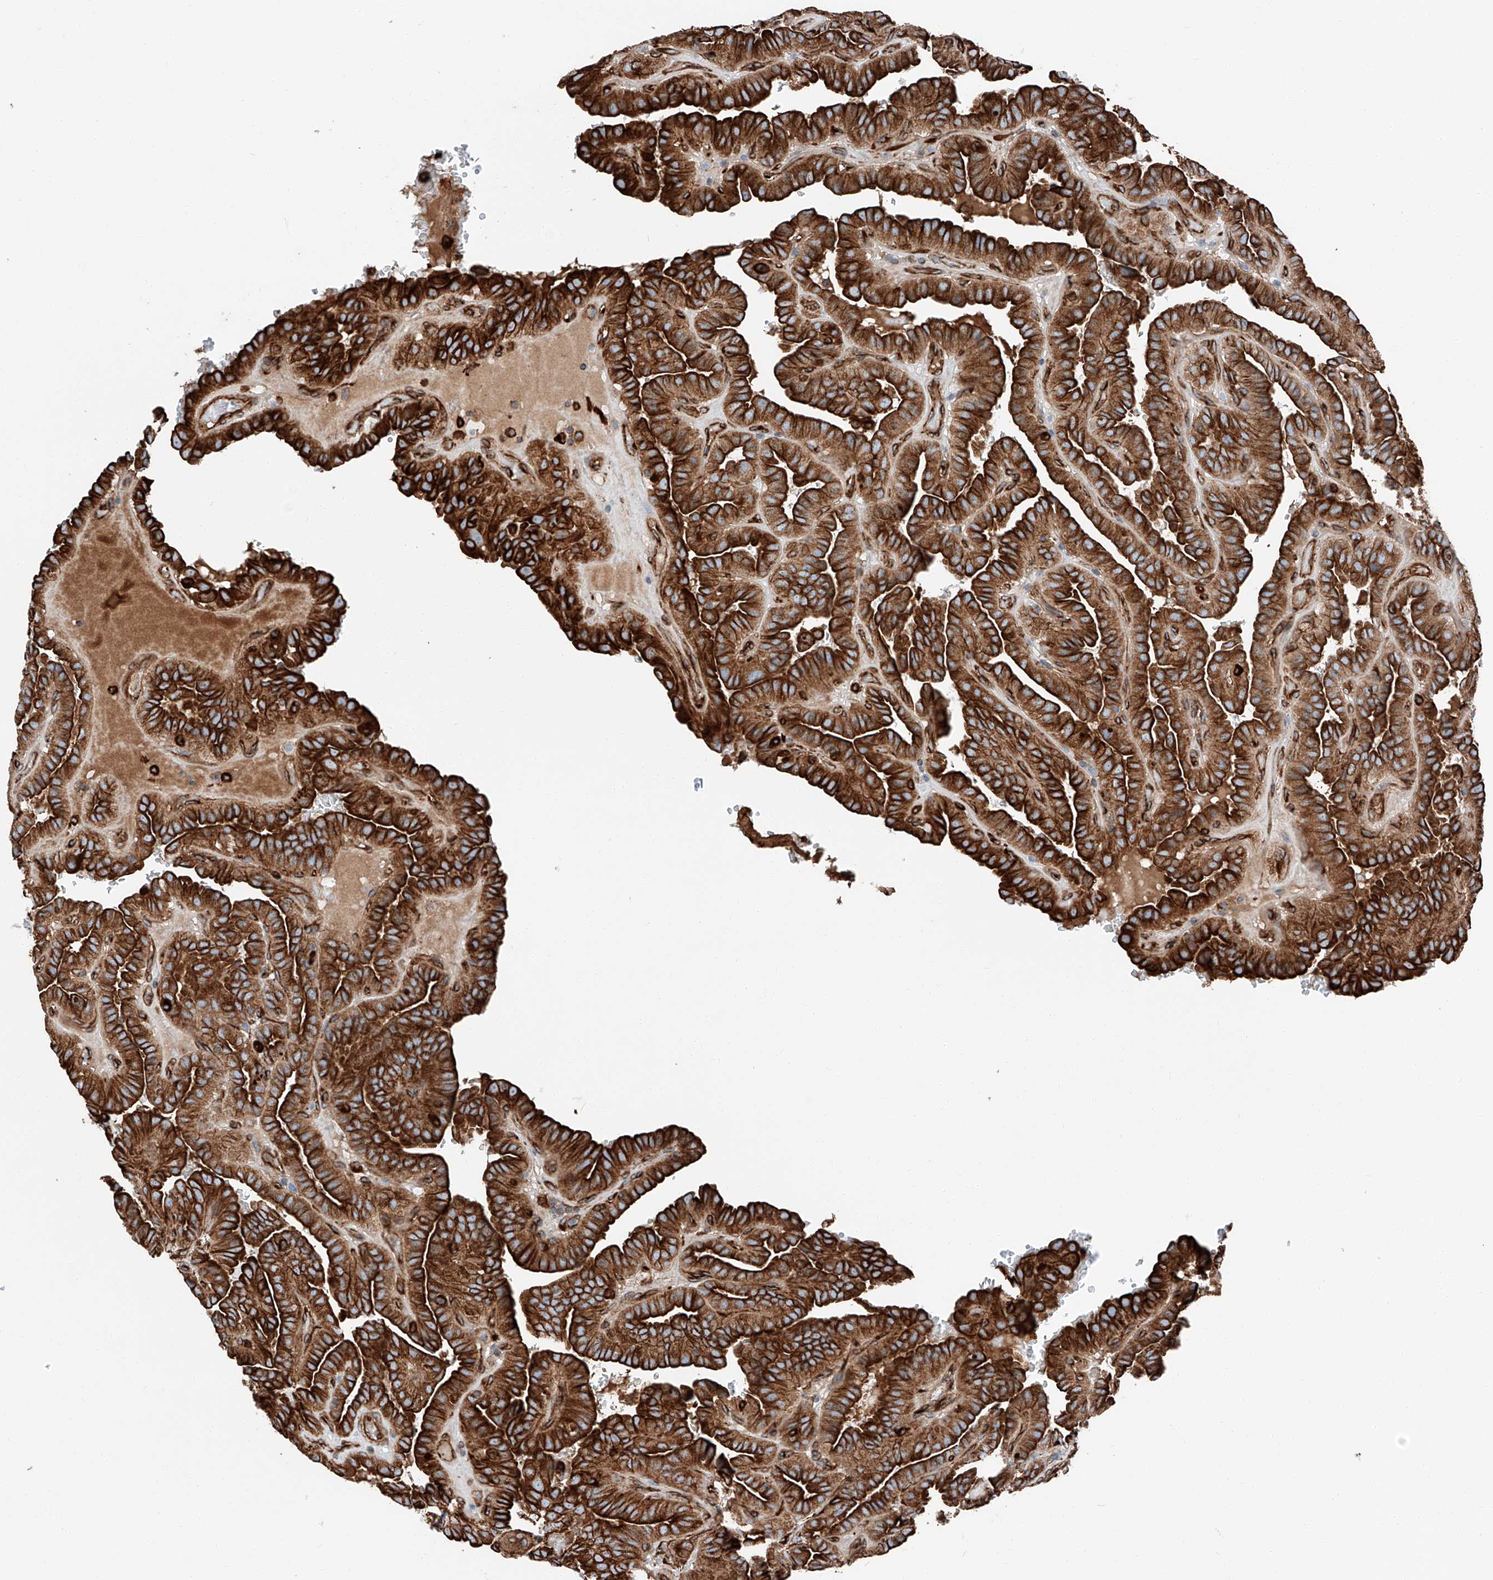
{"staining": {"intensity": "strong", "quantity": ">75%", "location": "cytoplasmic/membranous"}, "tissue": "thyroid cancer", "cell_type": "Tumor cells", "image_type": "cancer", "snomed": [{"axis": "morphology", "description": "Papillary adenocarcinoma, NOS"}, {"axis": "topography", "description": "Thyroid gland"}], "caption": "Brown immunohistochemical staining in human thyroid papillary adenocarcinoma demonstrates strong cytoplasmic/membranous positivity in approximately >75% of tumor cells.", "gene": "ZNF804A", "patient": {"sex": "male", "age": 77}}